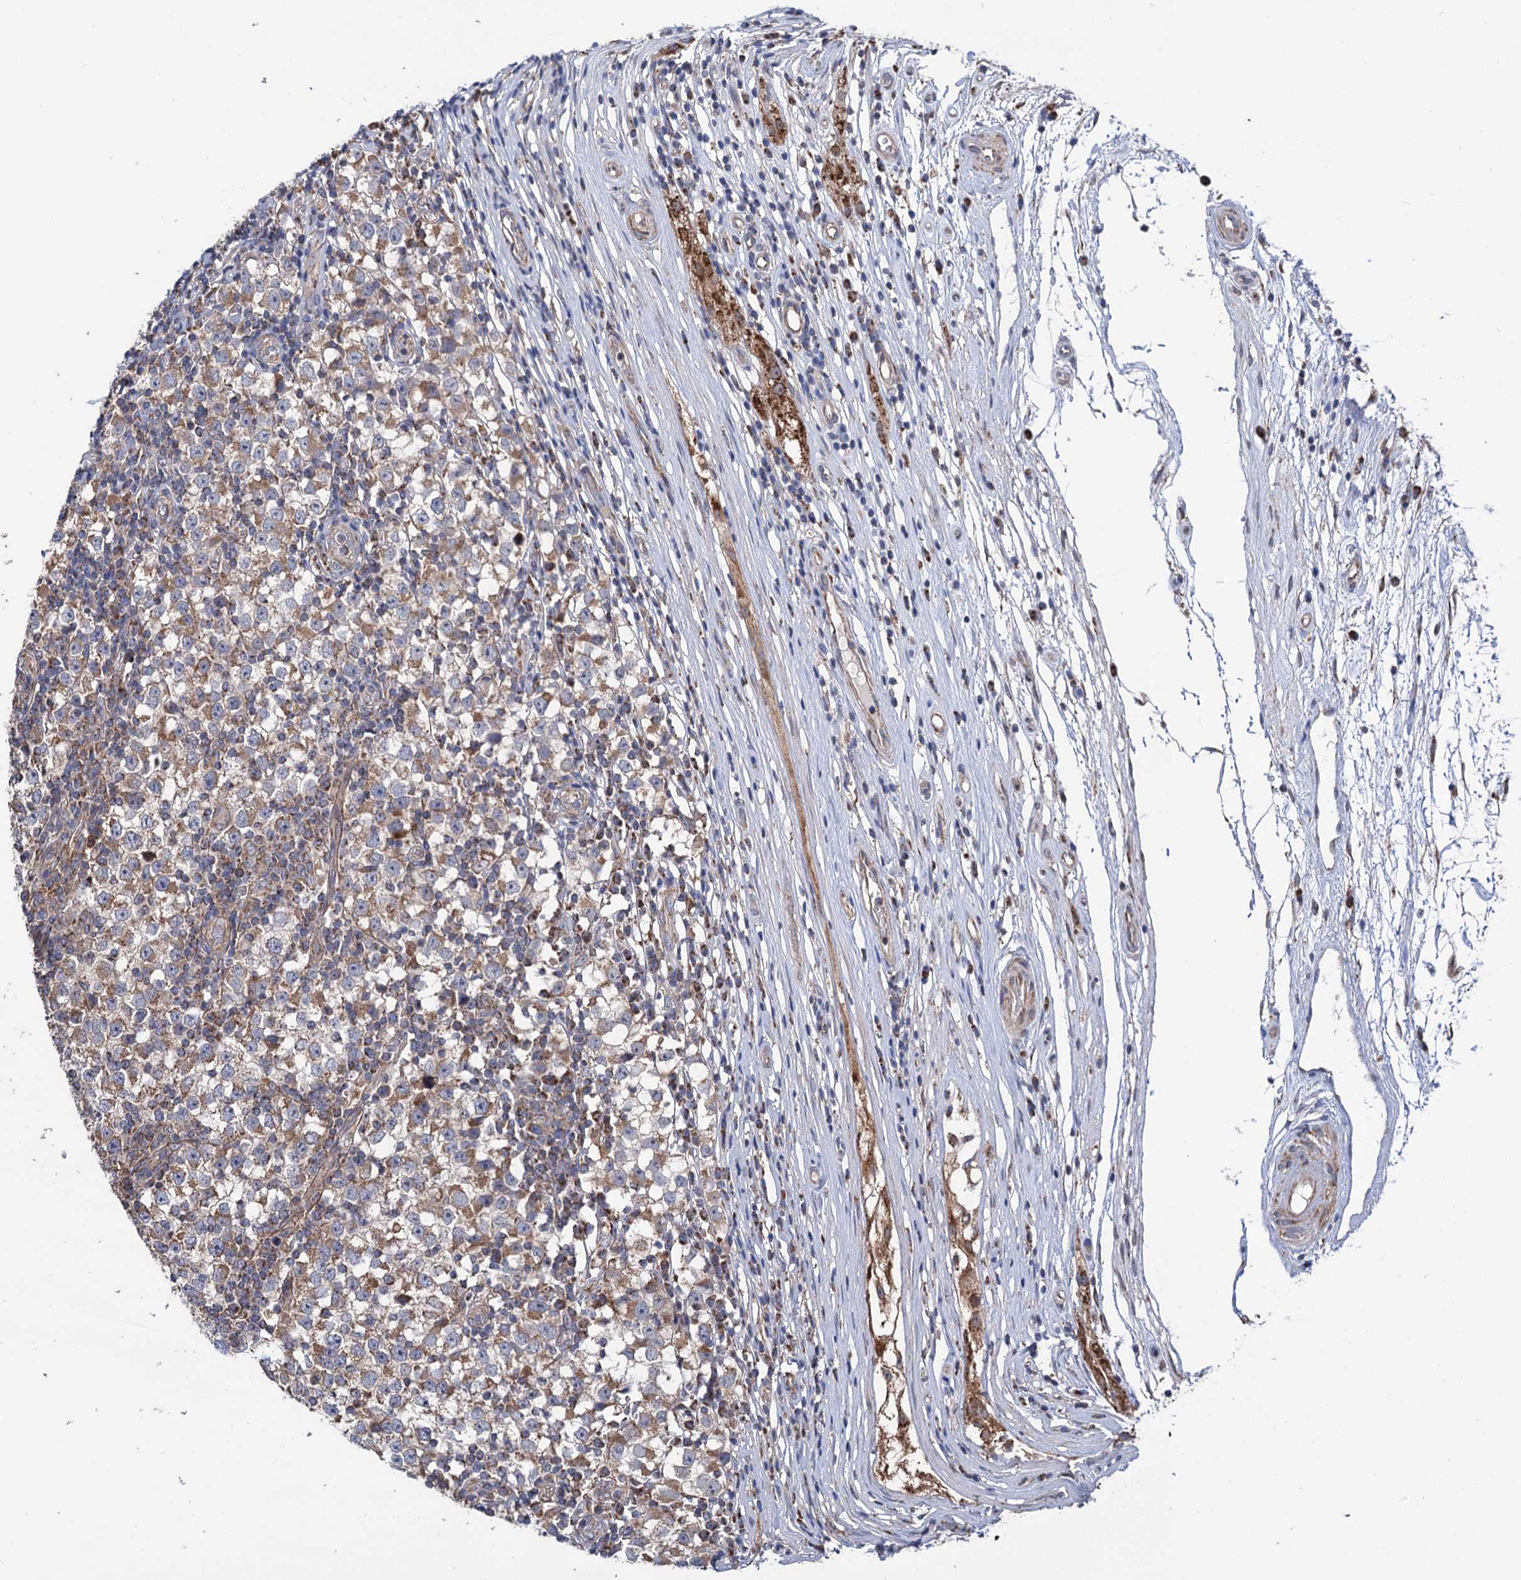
{"staining": {"intensity": "moderate", "quantity": "25%-75%", "location": "cytoplasmic/membranous"}, "tissue": "testis cancer", "cell_type": "Tumor cells", "image_type": "cancer", "snomed": [{"axis": "morphology", "description": "Seminoma, NOS"}, {"axis": "topography", "description": "Testis"}], "caption": "This image shows testis seminoma stained with immunohistochemistry to label a protein in brown. The cytoplasmic/membranous of tumor cells show moderate positivity for the protein. Nuclei are counter-stained blue.", "gene": "SUCLA2", "patient": {"sex": "male", "age": 65}}